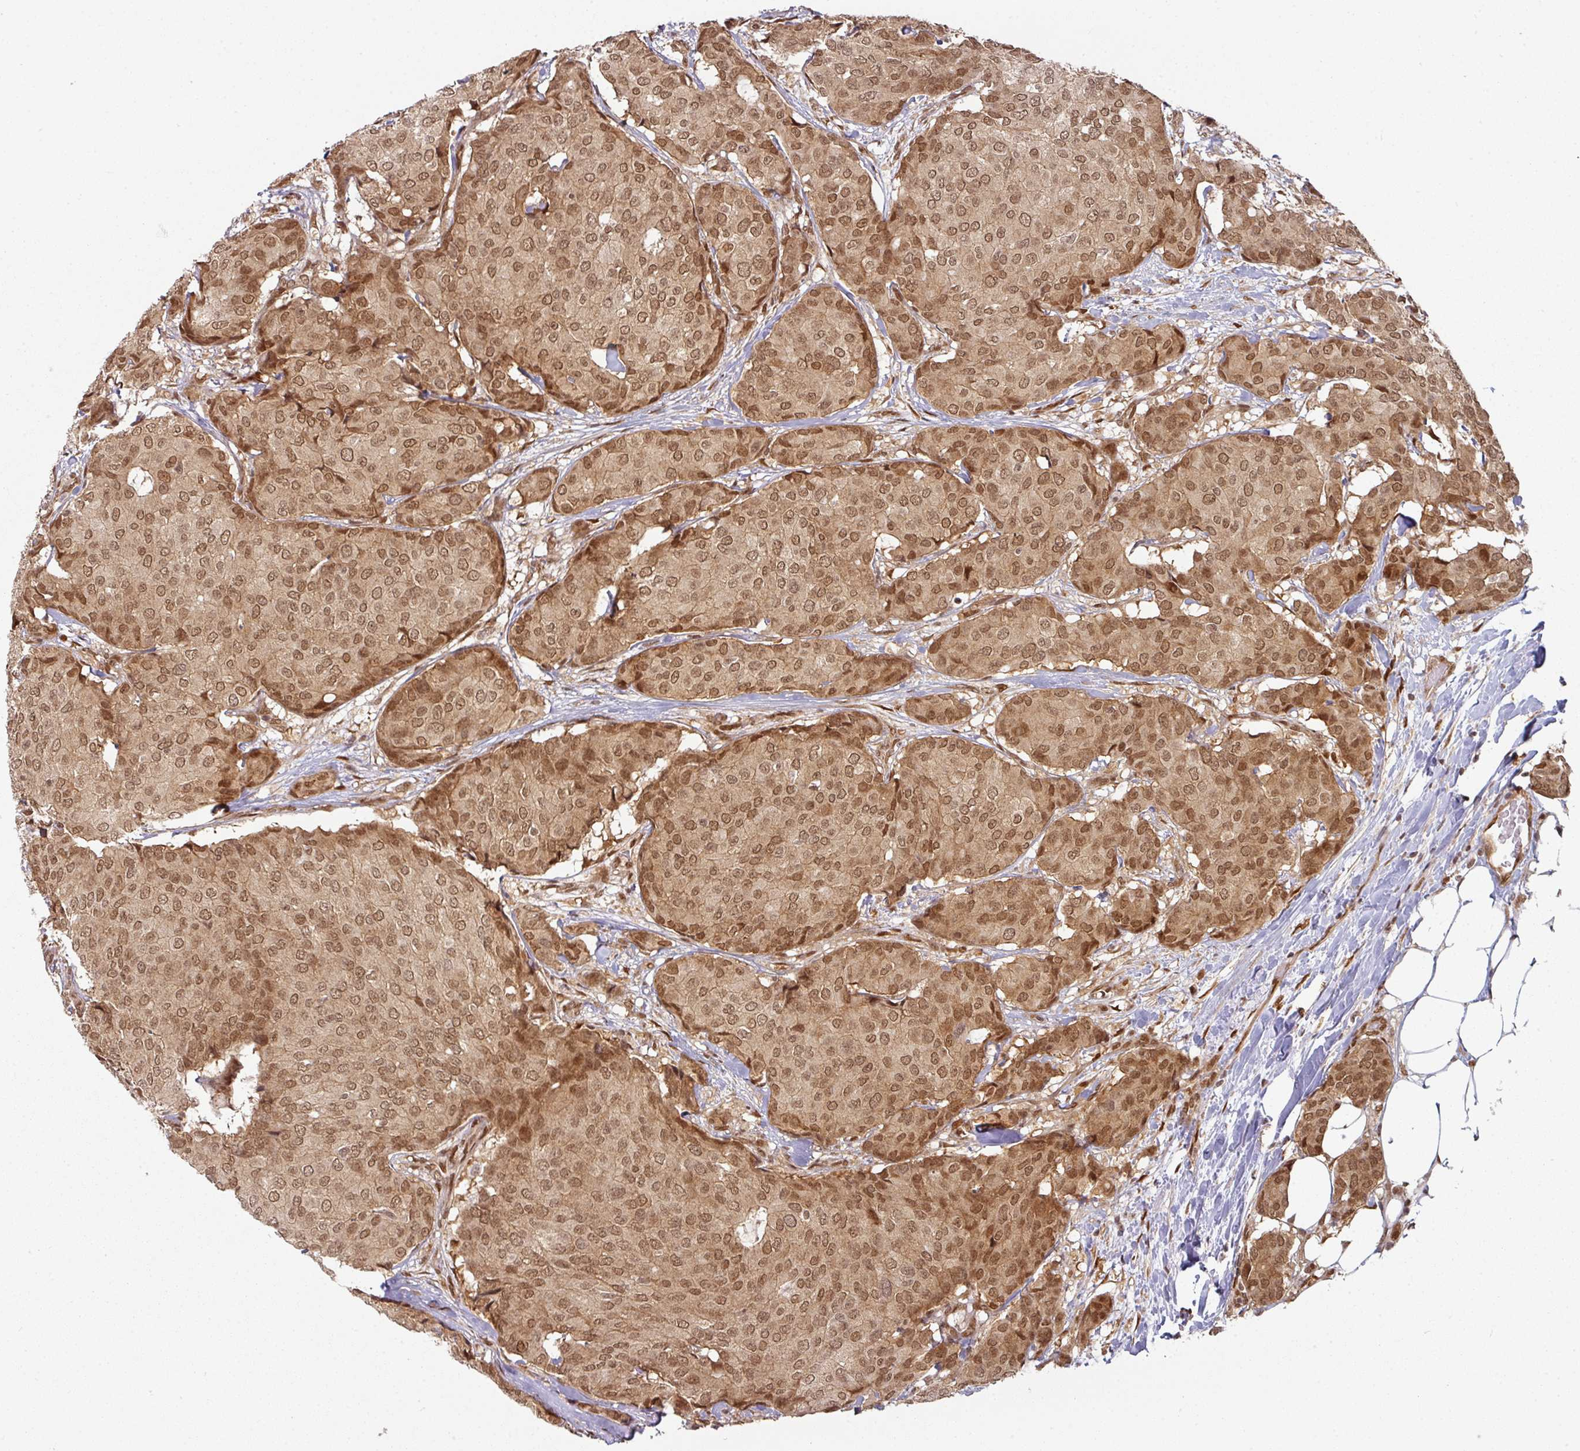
{"staining": {"intensity": "moderate", "quantity": ">75%", "location": "cytoplasmic/membranous,nuclear"}, "tissue": "breast cancer", "cell_type": "Tumor cells", "image_type": "cancer", "snomed": [{"axis": "morphology", "description": "Duct carcinoma"}, {"axis": "topography", "description": "Breast"}], "caption": "Tumor cells show medium levels of moderate cytoplasmic/membranous and nuclear expression in approximately >75% of cells in human breast cancer (invasive ductal carcinoma).", "gene": "SIK3", "patient": {"sex": "female", "age": 75}}